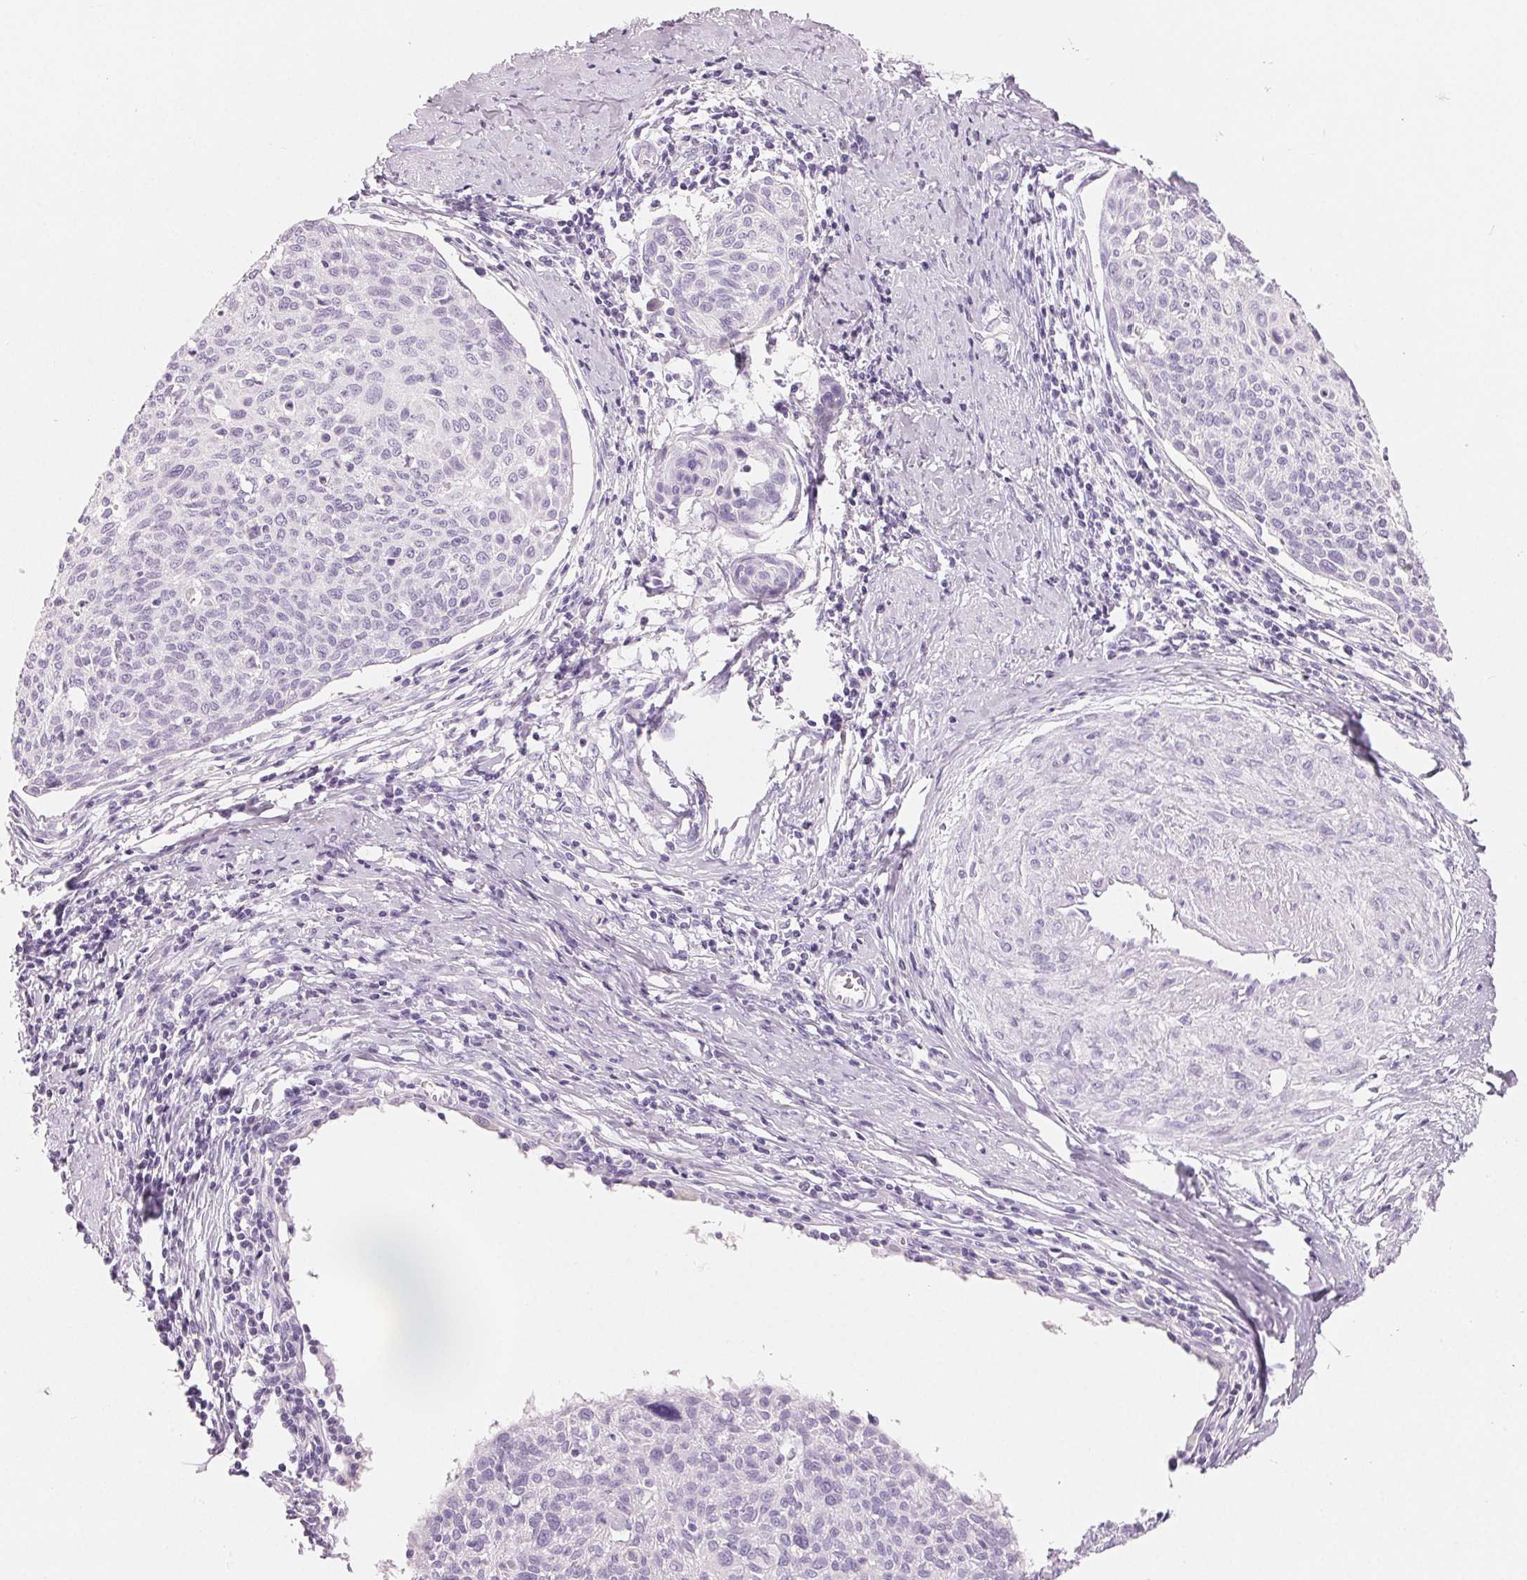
{"staining": {"intensity": "negative", "quantity": "none", "location": "none"}, "tissue": "cervical cancer", "cell_type": "Tumor cells", "image_type": "cancer", "snomed": [{"axis": "morphology", "description": "Squamous cell carcinoma, NOS"}, {"axis": "topography", "description": "Cervix"}], "caption": "This is an IHC micrograph of cervical cancer (squamous cell carcinoma). There is no positivity in tumor cells.", "gene": "SPACA5B", "patient": {"sex": "female", "age": 49}}